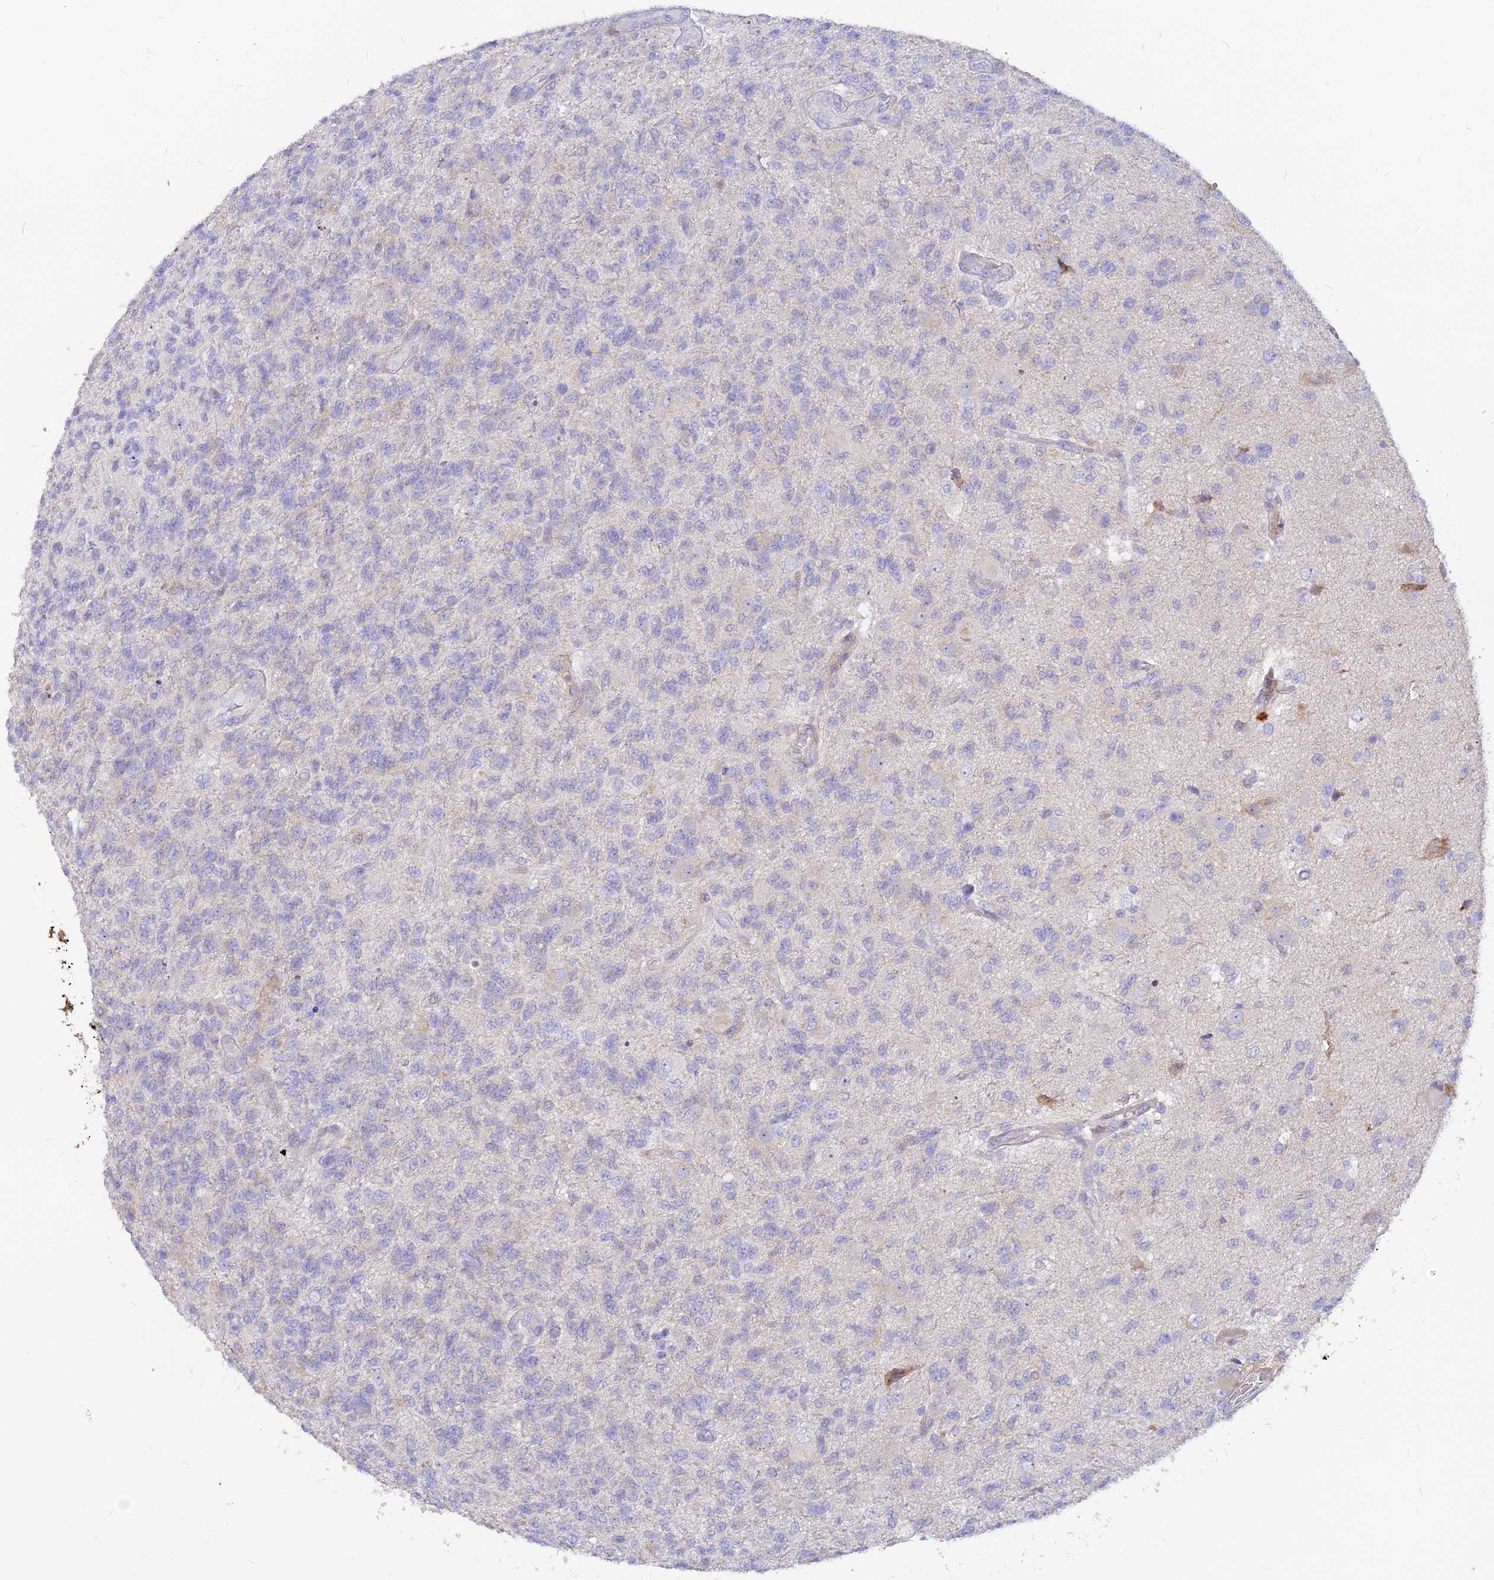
{"staining": {"intensity": "negative", "quantity": "none", "location": "none"}, "tissue": "glioma", "cell_type": "Tumor cells", "image_type": "cancer", "snomed": [{"axis": "morphology", "description": "Glioma, malignant, High grade"}, {"axis": "topography", "description": "Brain"}], "caption": "Immunohistochemistry of human glioma displays no expression in tumor cells.", "gene": "DENND2D", "patient": {"sex": "male", "age": 56}}